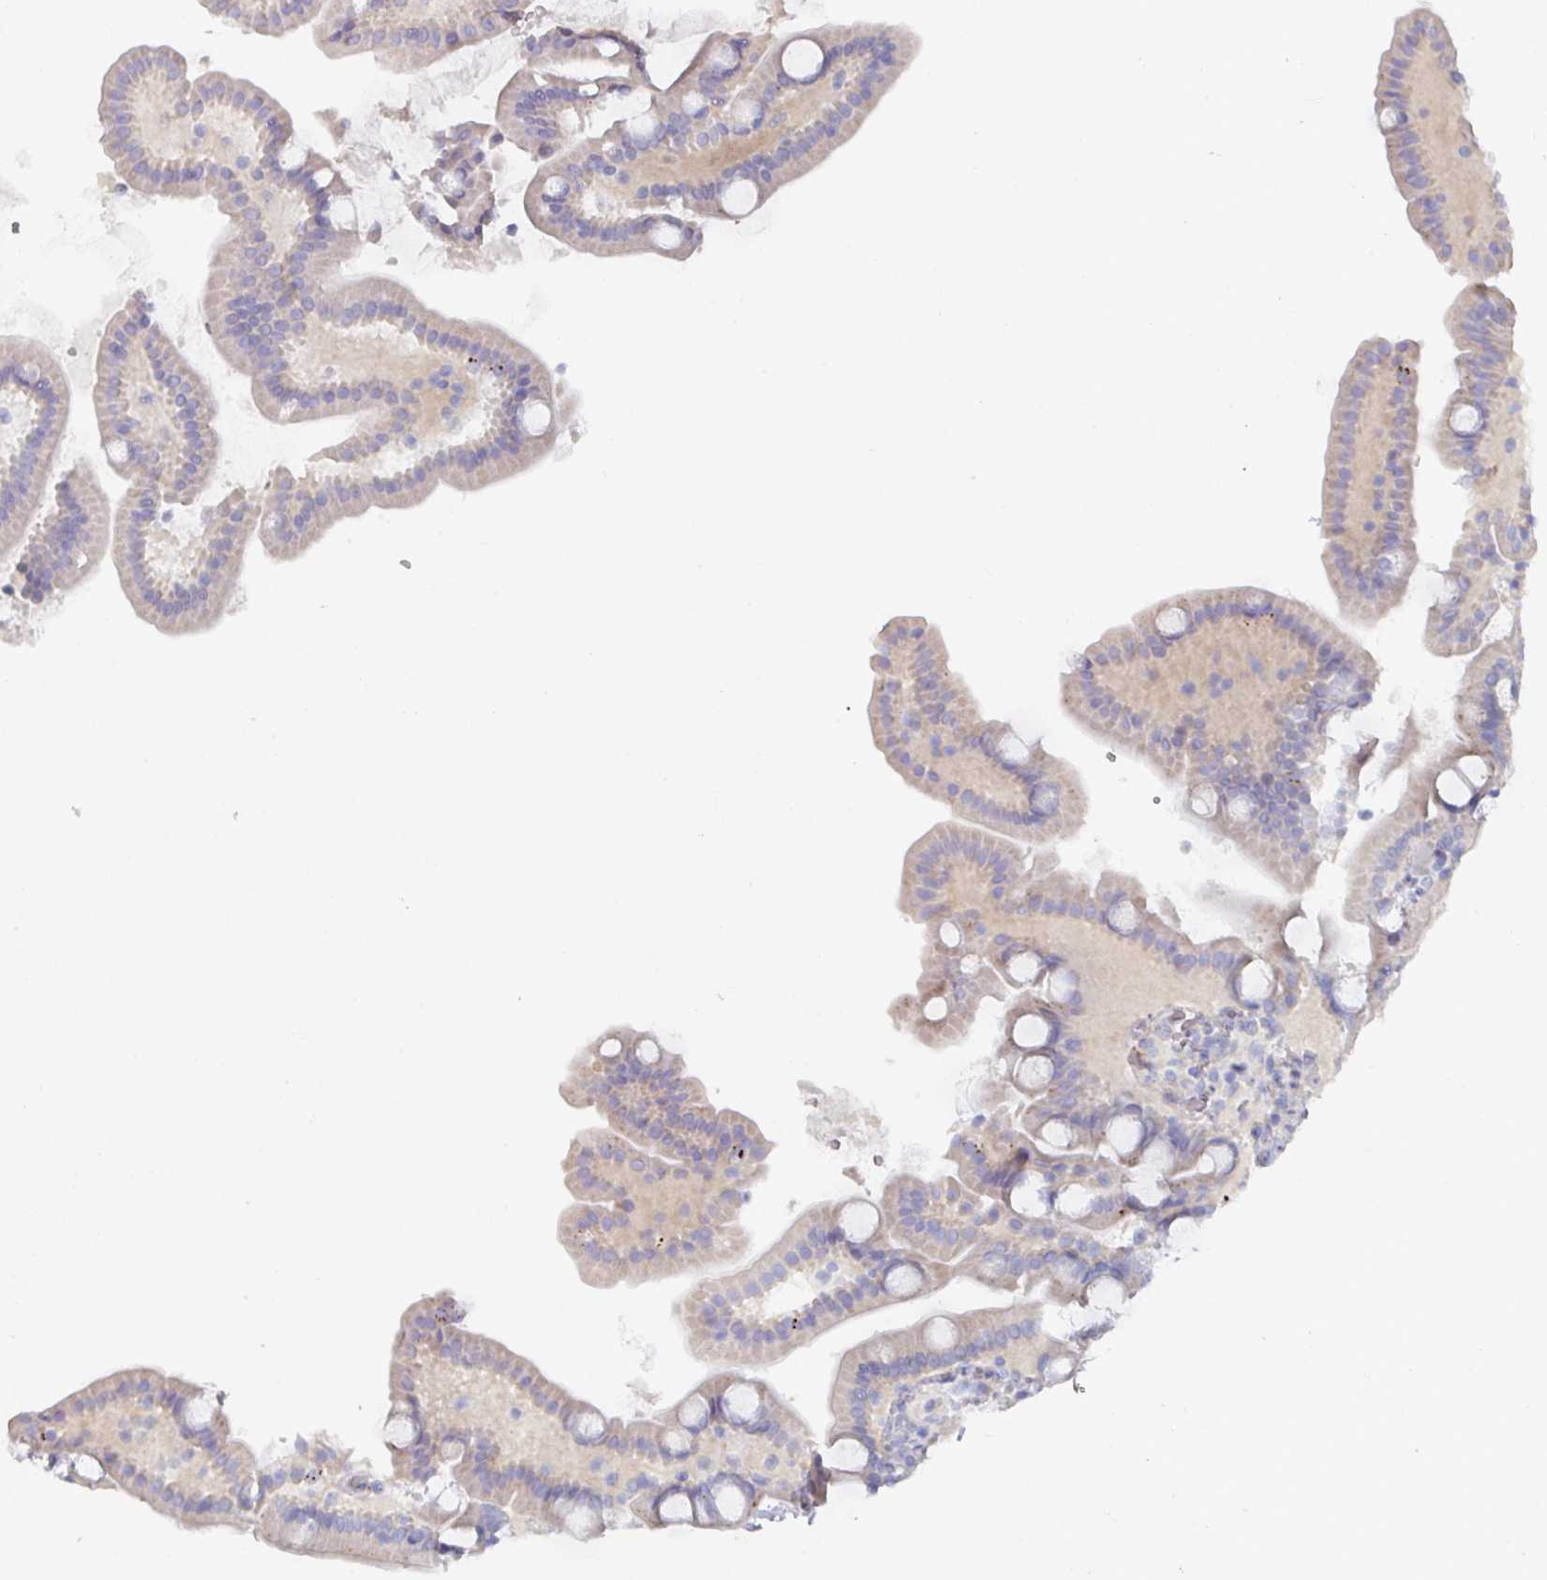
{"staining": {"intensity": "weak", "quantity": "25%-75%", "location": "cytoplasmic/membranous"}, "tissue": "duodenum", "cell_type": "Glandular cells", "image_type": "normal", "snomed": [{"axis": "morphology", "description": "Normal tissue, NOS"}, {"axis": "topography", "description": "Duodenum"}], "caption": "Immunohistochemistry histopathology image of unremarkable human duodenum stained for a protein (brown), which displays low levels of weak cytoplasmic/membranous positivity in approximately 25%-75% of glandular cells.", "gene": "NT5C1A", "patient": {"sex": "male", "age": 55}}